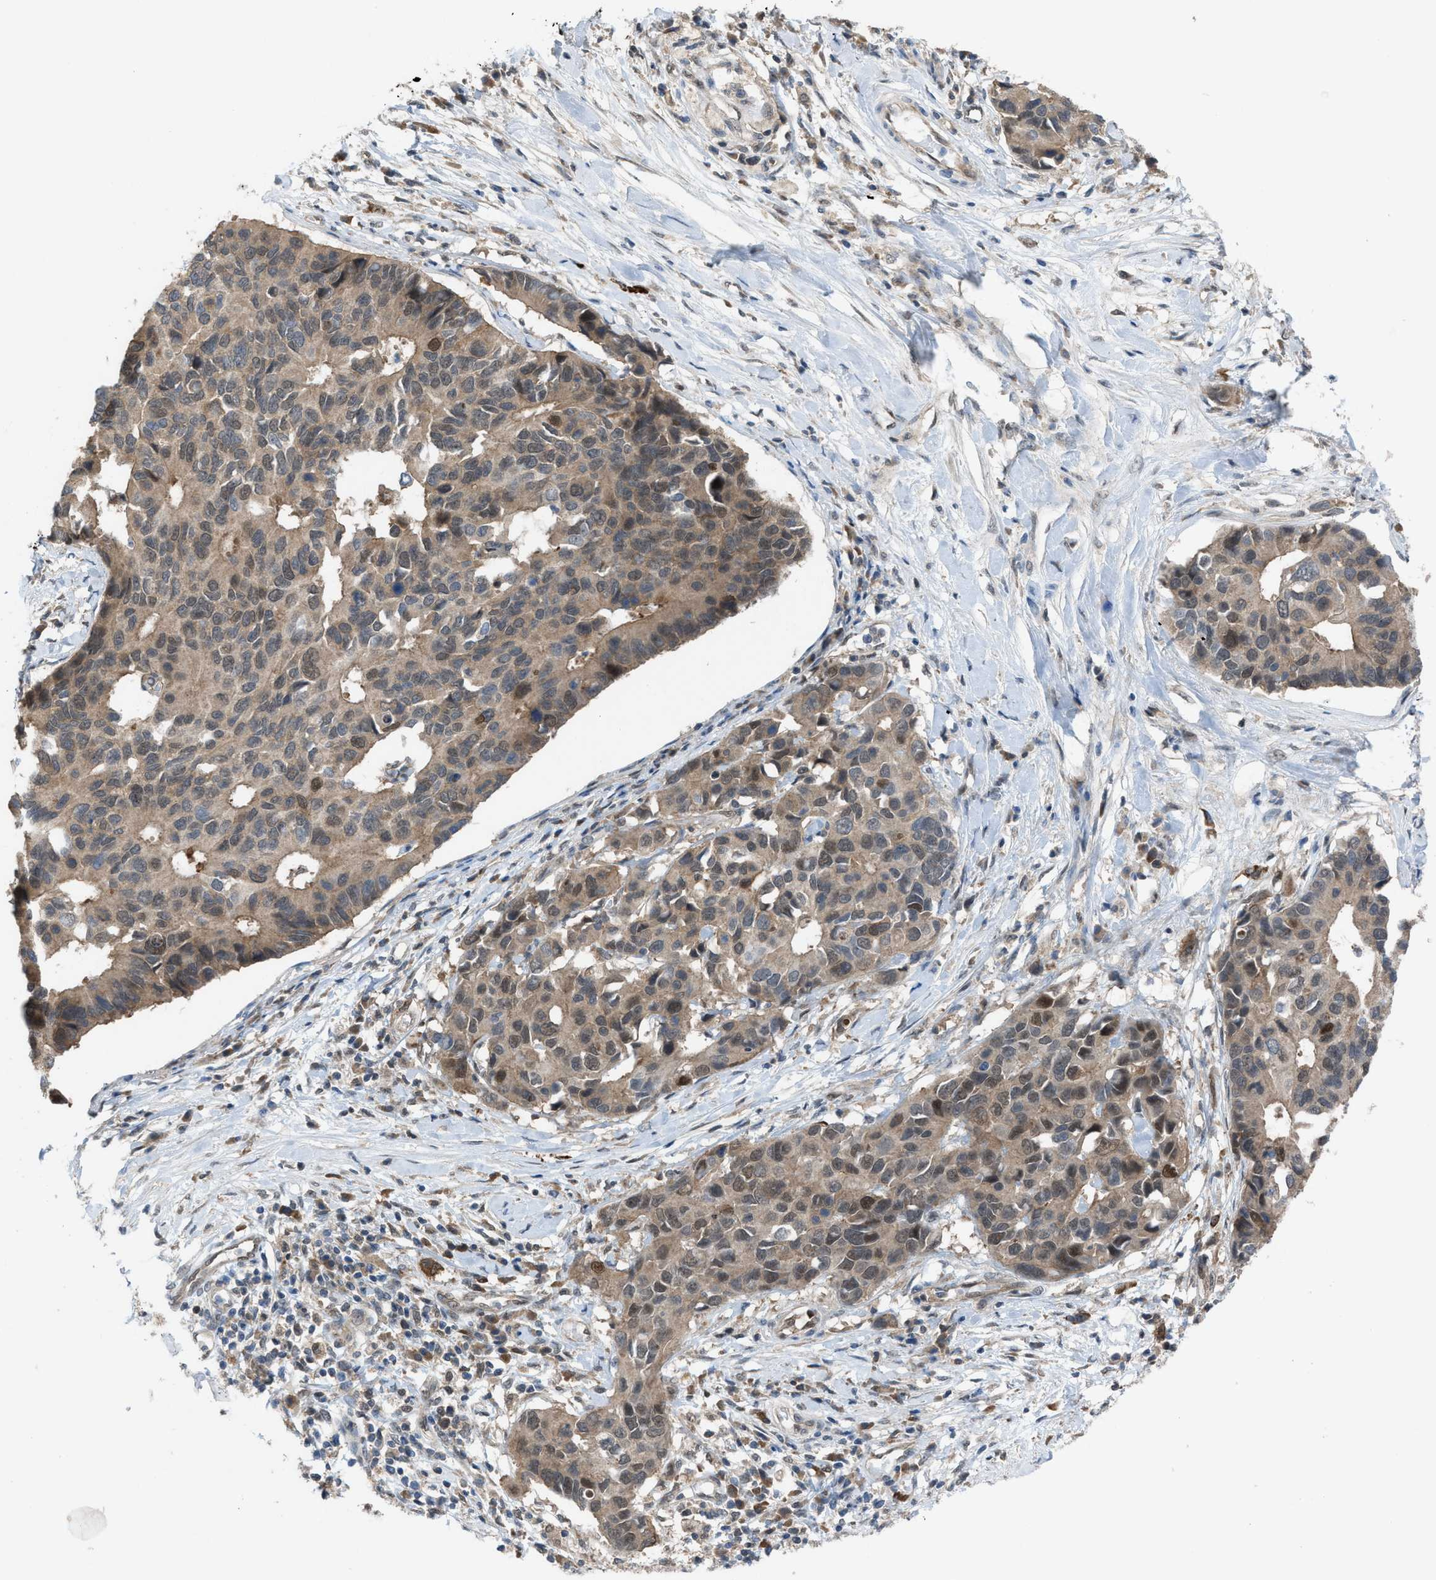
{"staining": {"intensity": "moderate", "quantity": ">75%", "location": "cytoplasmic/membranous,nuclear"}, "tissue": "pancreatic cancer", "cell_type": "Tumor cells", "image_type": "cancer", "snomed": [{"axis": "morphology", "description": "Adenocarcinoma, NOS"}, {"axis": "topography", "description": "Pancreas"}], "caption": "Tumor cells reveal moderate cytoplasmic/membranous and nuclear expression in approximately >75% of cells in adenocarcinoma (pancreatic).", "gene": "PLAA", "patient": {"sex": "female", "age": 56}}